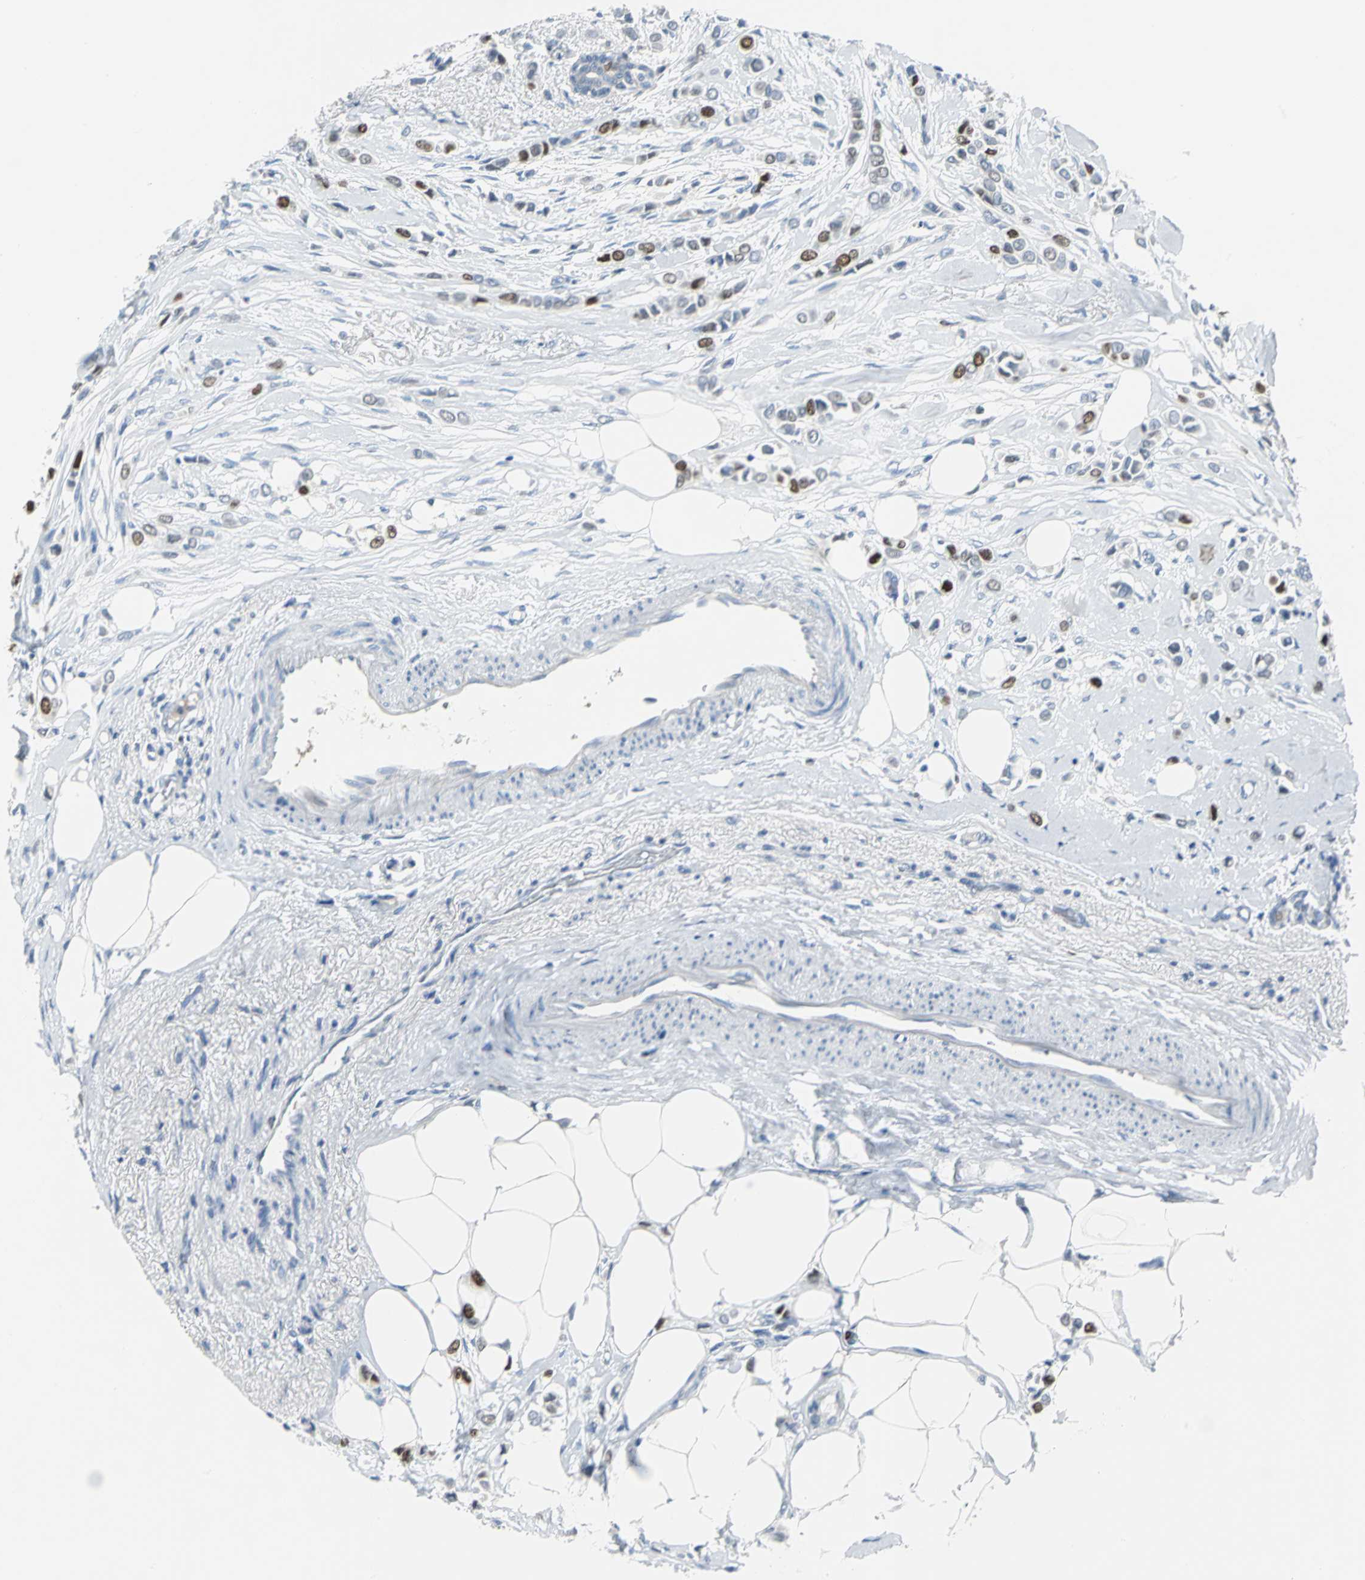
{"staining": {"intensity": "strong", "quantity": "<25%", "location": "nuclear"}, "tissue": "breast cancer", "cell_type": "Tumor cells", "image_type": "cancer", "snomed": [{"axis": "morphology", "description": "Lobular carcinoma"}, {"axis": "topography", "description": "Breast"}], "caption": "Immunohistochemical staining of human lobular carcinoma (breast) exhibits medium levels of strong nuclear protein staining in about <25% of tumor cells.", "gene": "MCM4", "patient": {"sex": "female", "age": 51}}